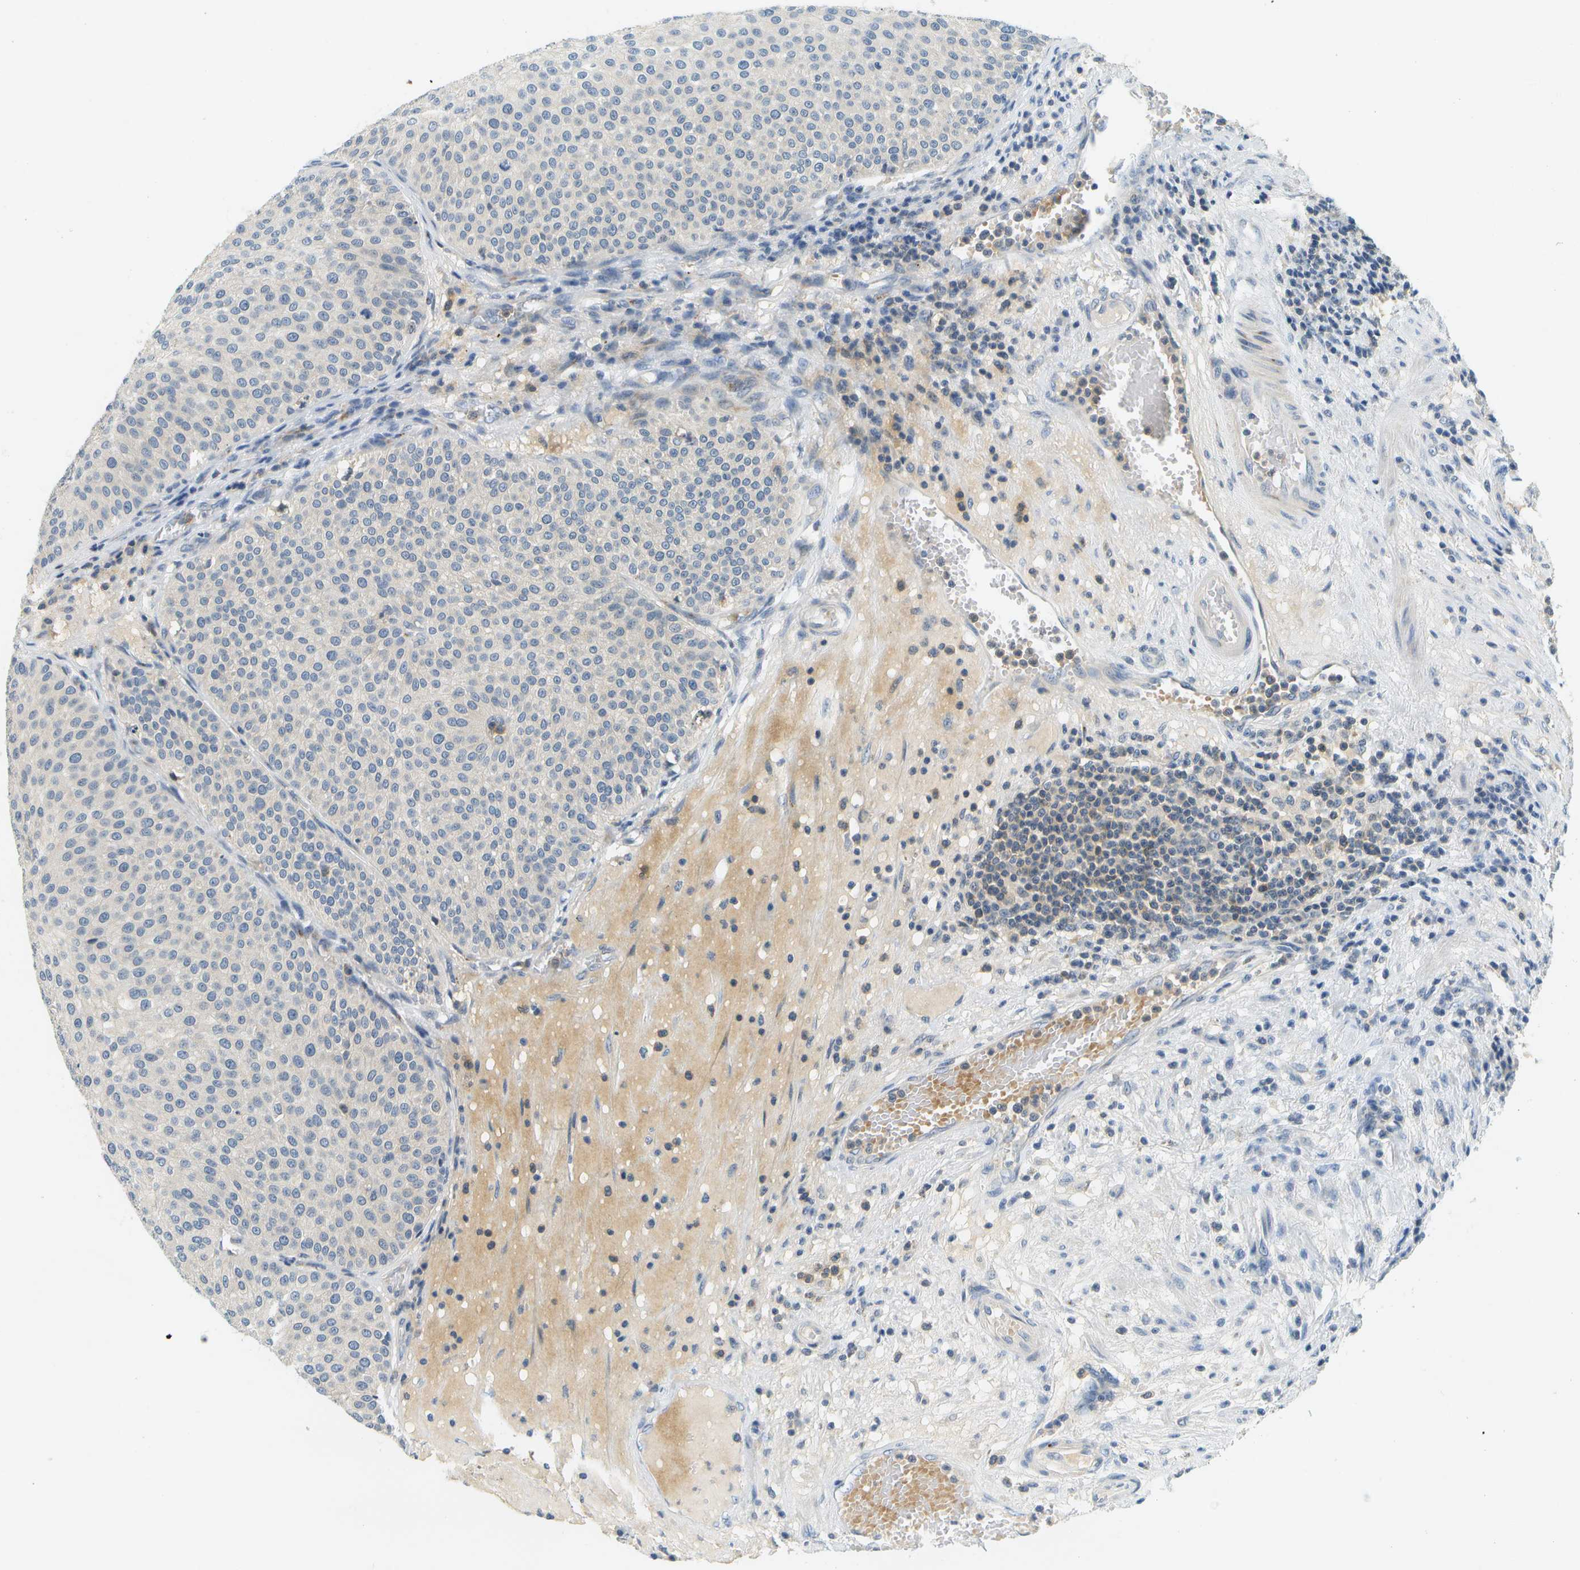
{"staining": {"intensity": "negative", "quantity": "none", "location": "none"}, "tissue": "urothelial cancer", "cell_type": "Tumor cells", "image_type": "cancer", "snomed": [{"axis": "morphology", "description": "Urothelial carcinoma, Low grade"}, {"axis": "topography", "description": "Smooth muscle"}, {"axis": "topography", "description": "Urinary bladder"}], "caption": "Tumor cells show no significant expression in urothelial carcinoma (low-grade).", "gene": "RASGRP2", "patient": {"sex": "male", "age": 60}}